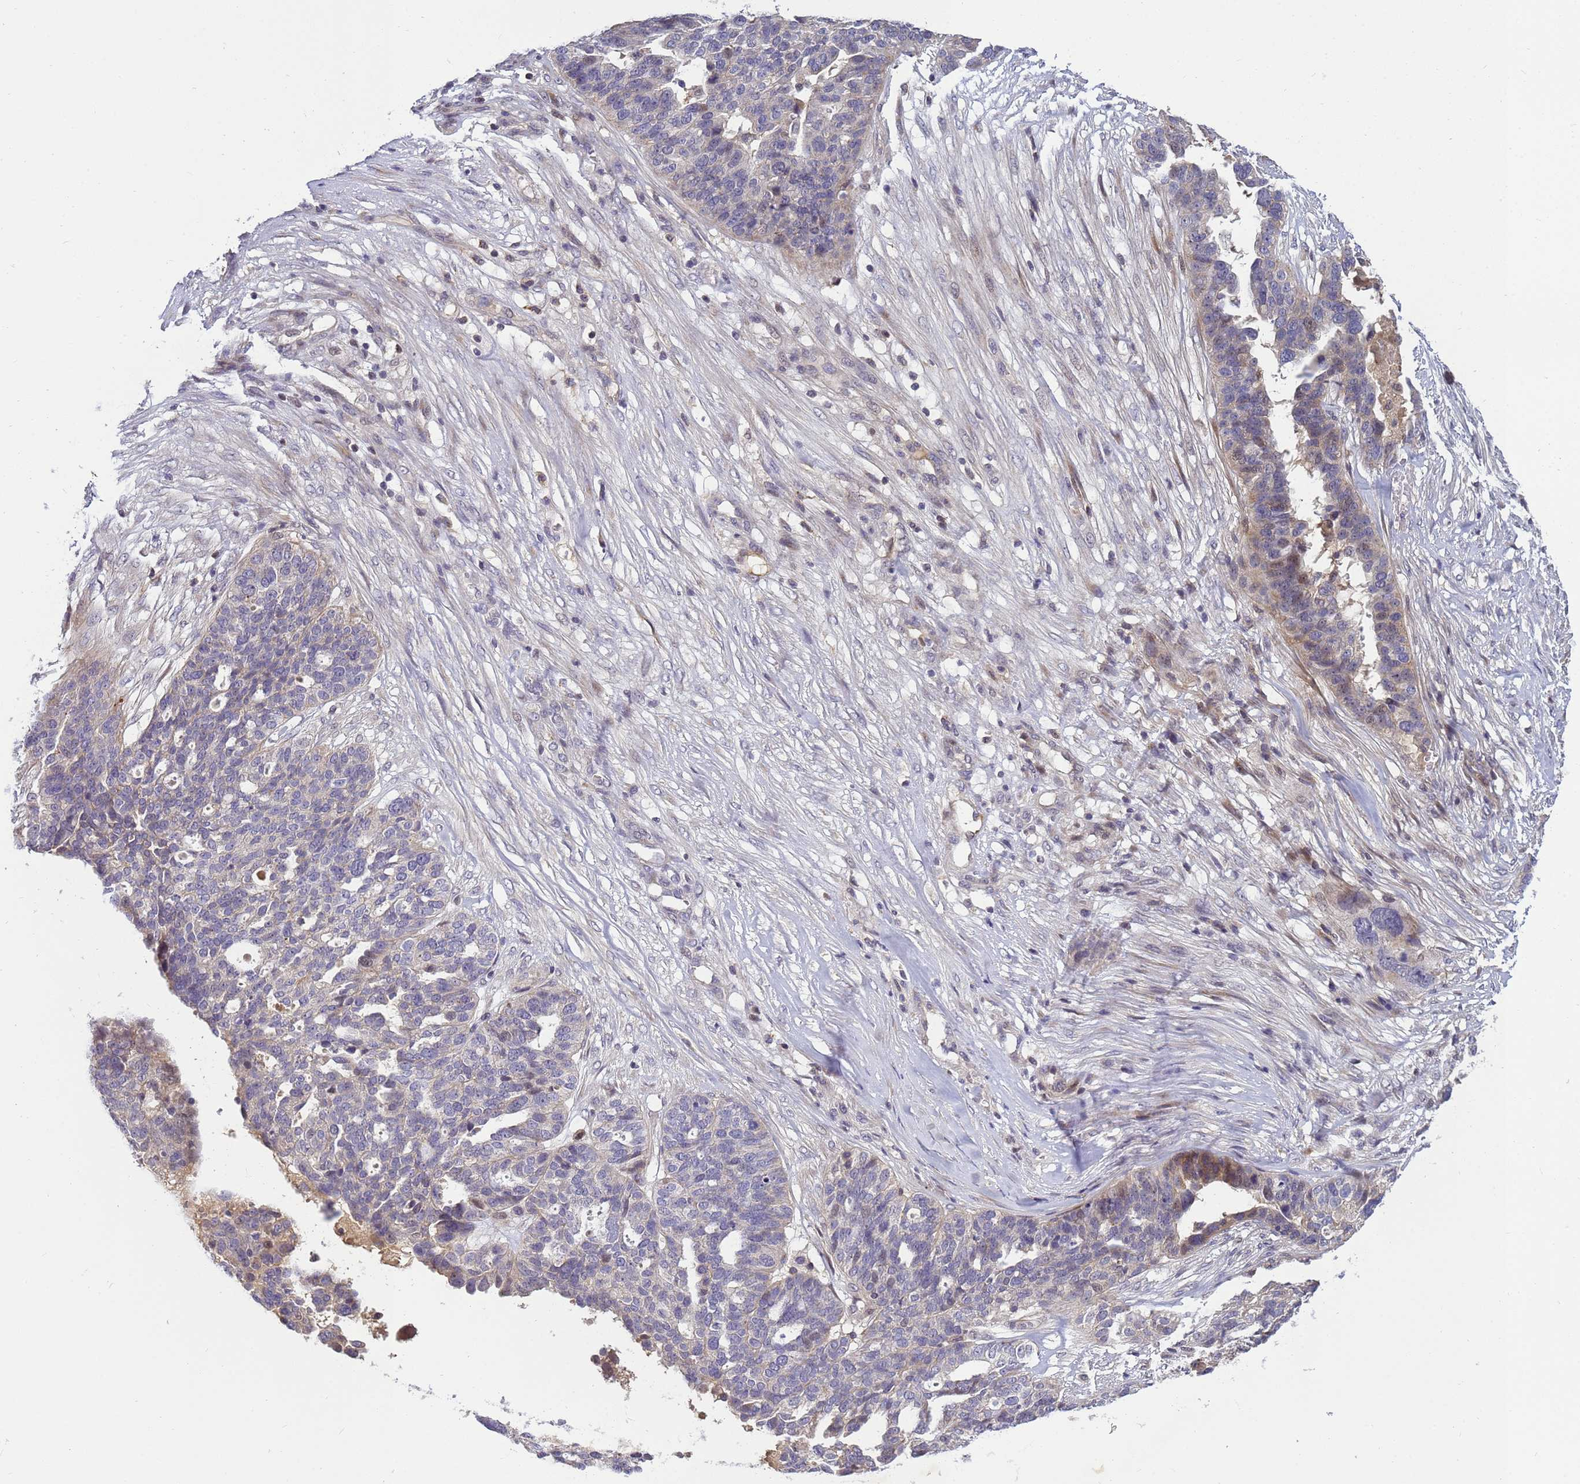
{"staining": {"intensity": "negative", "quantity": "none", "location": "none"}, "tissue": "ovarian cancer", "cell_type": "Tumor cells", "image_type": "cancer", "snomed": [{"axis": "morphology", "description": "Cystadenocarcinoma, serous, NOS"}, {"axis": "topography", "description": "Ovary"}], "caption": "Immunohistochemistry of ovarian cancer (serous cystadenocarcinoma) exhibits no staining in tumor cells.", "gene": "TMEM74B", "patient": {"sex": "female", "age": 59}}